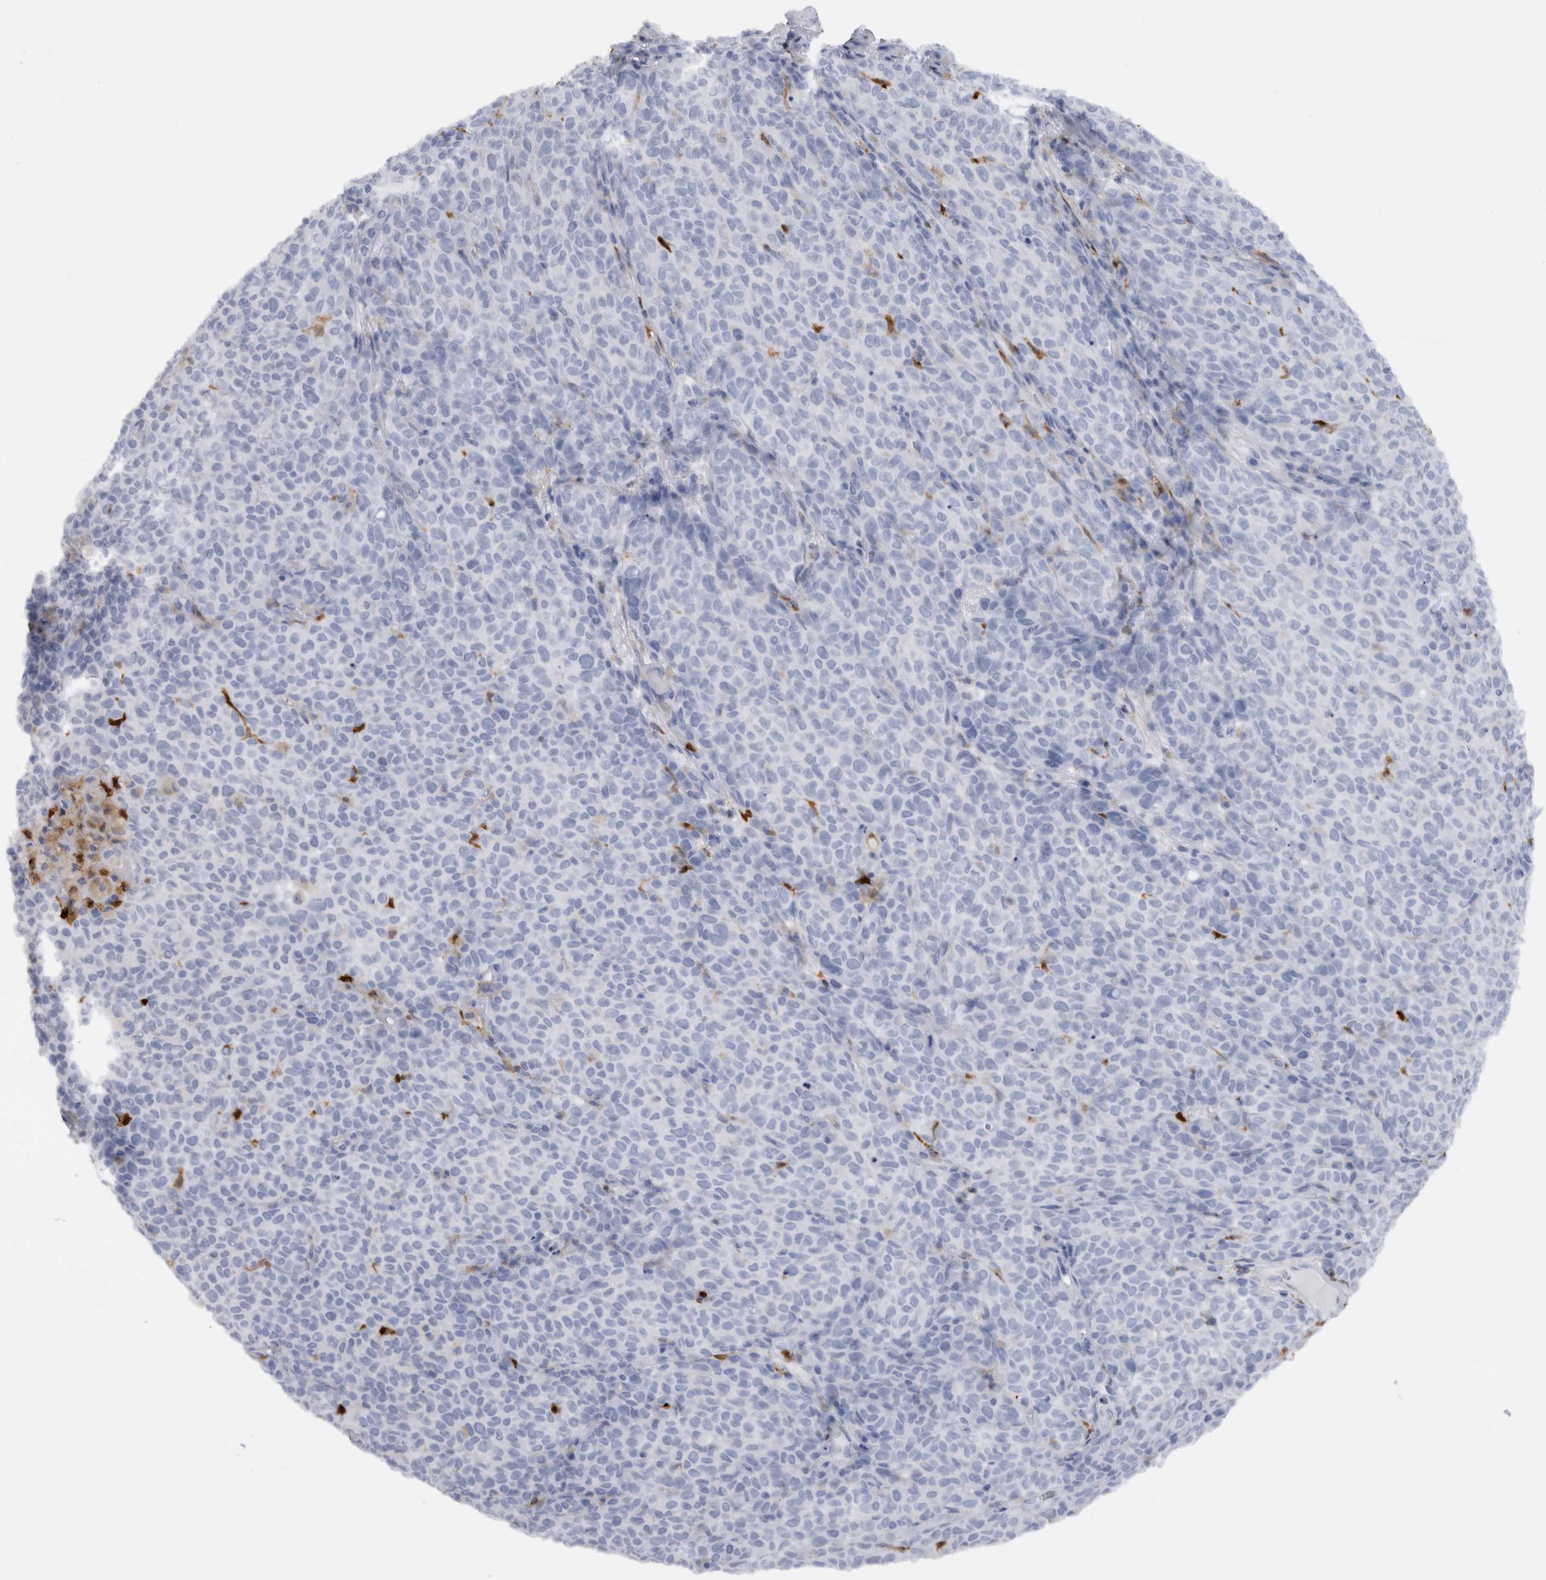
{"staining": {"intensity": "negative", "quantity": "none", "location": "none"}, "tissue": "melanoma", "cell_type": "Tumor cells", "image_type": "cancer", "snomed": [{"axis": "morphology", "description": "Malignant melanoma, NOS"}, {"axis": "topography", "description": "Skin"}], "caption": "Immunohistochemical staining of human malignant melanoma demonstrates no significant staining in tumor cells.", "gene": "S100A8", "patient": {"sex": "female", "age": 82}}